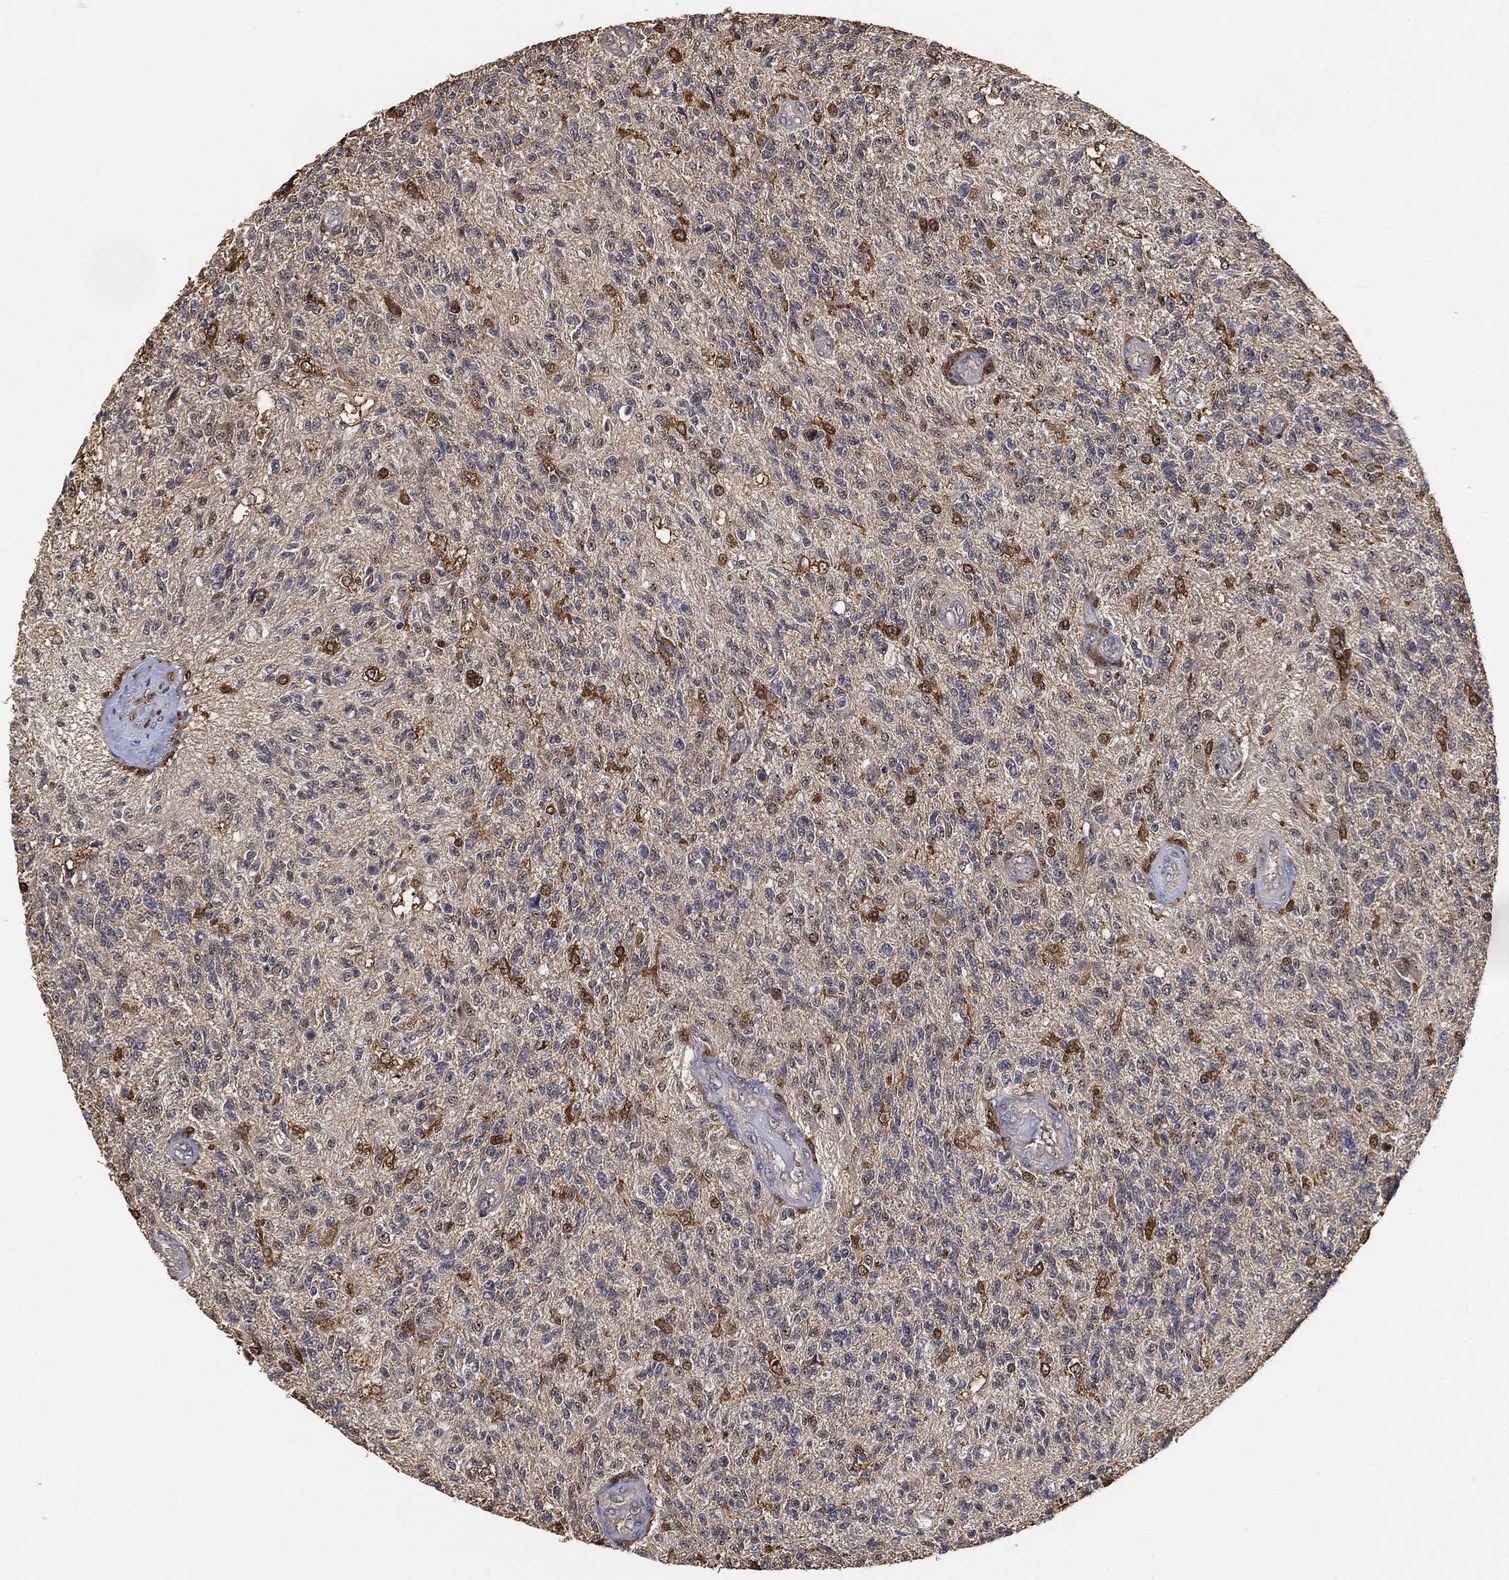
{"staining": {"intensity": "negative", "quantity": "none", "location": "none"}, "tissue": "glioma", "cell_type": "Tumor cells", "image_type": "cancer", "snomed": [{"axis": "morphology", "description": "Glioma, malignant, High grade"}, {"axis": "topography", "description": "Brain"}], "caption": "Immunohistochemistry (IHC) of human glioma exhibits no positivity in tumor cells.", "gene": "CRYL1", "patient": {"sex": "male", "age": 56}}